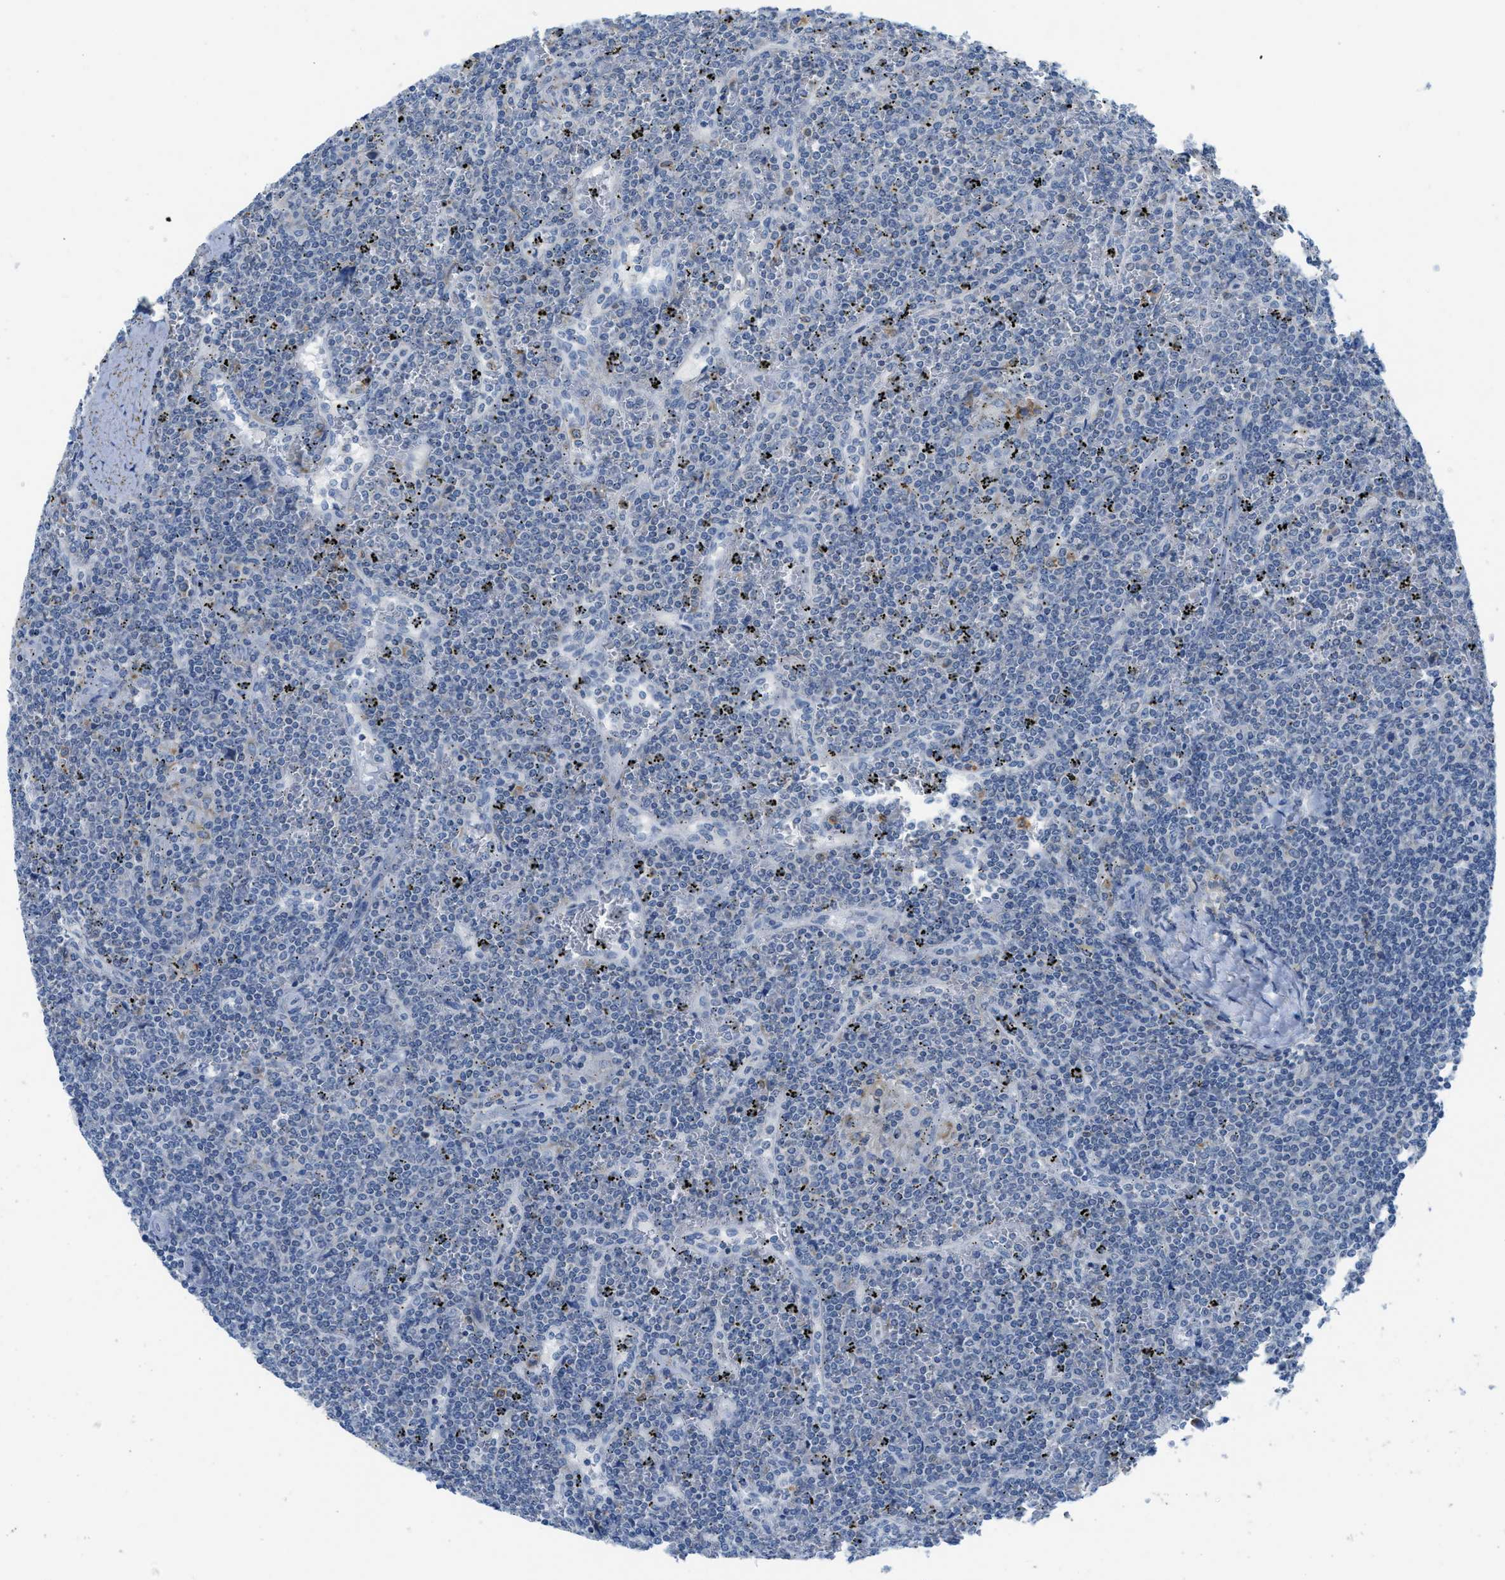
{"staining": {"intensity": "negative", "quantity": "none", "location": "none"}, "tissue": "lymphoma", "cell_type": "Tumor cells", "image_type": "cancer", "snomed": [{"axis": "morphology", "description": "Malignant lymphoma, non-Hodgkin's type, Low grade"}, {"axis": "topography", "description": "Spleen"}], "caption": "Immunohistochemical staining of lymphoma shows no significant expression in tumor cells.", "gene": "PTDSS1", "patient": {"sex": "female", "age": 19}}